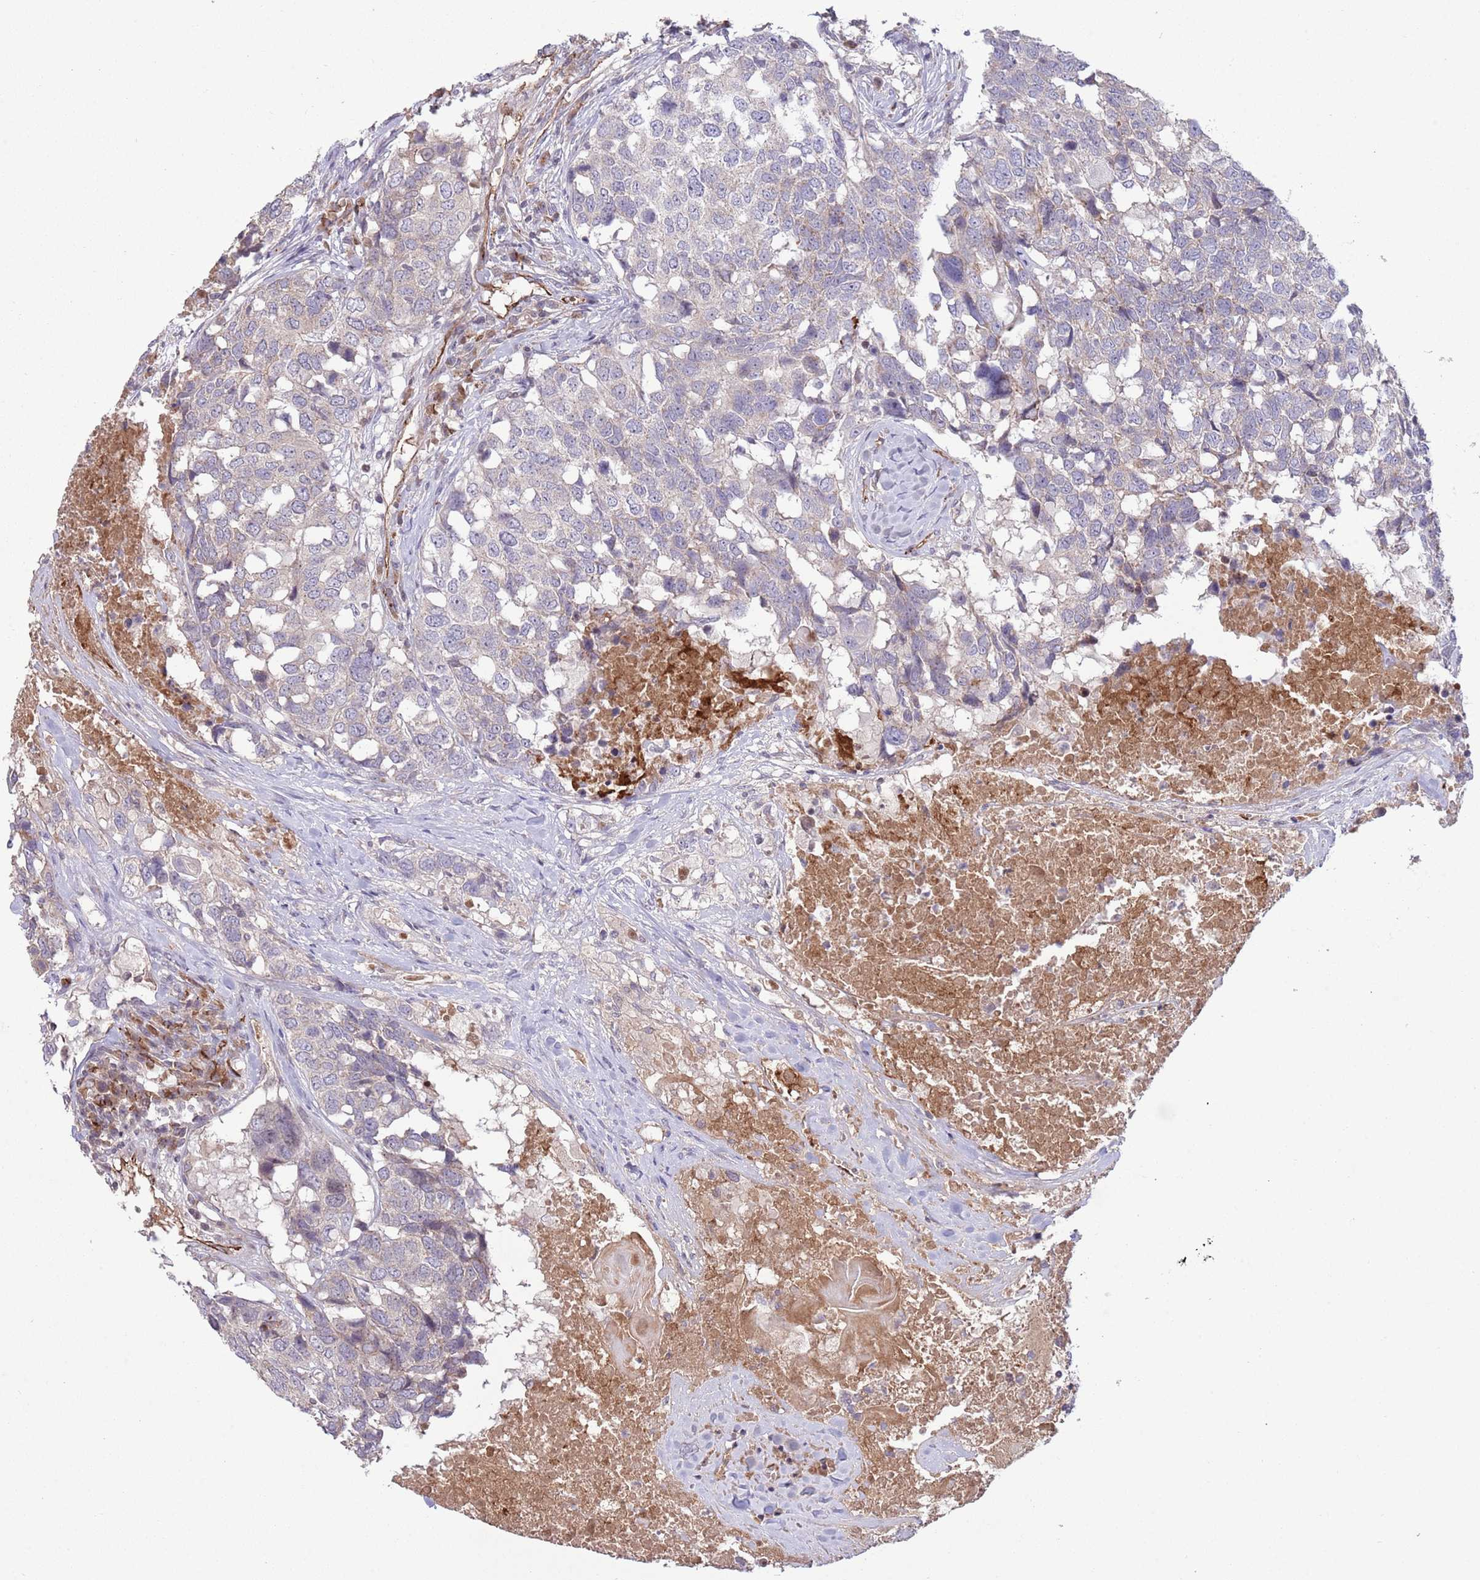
{"staining": {"intensity": "negative", "quantity": "none", "location": "none"}, "tissue": "head and neck cancer", "cell_type": "Tumor cells", "image_type": "cancer", "snomed": [{"axis": "morphology", "description": "Squamous cell carcinoma, NOS"}, {"axis": "topography", "description": "Head-Neck"}], "caption": "Tumor cells show no significant expression in squamous cell carcinoma (head and neck). (DAB (3,3'-diaminobenzidine) immunohistochemistry visualized using brightfield microscopy, high magnification).", "gene": "DPP10", "patient": {"sex": "male", "age": 66}}